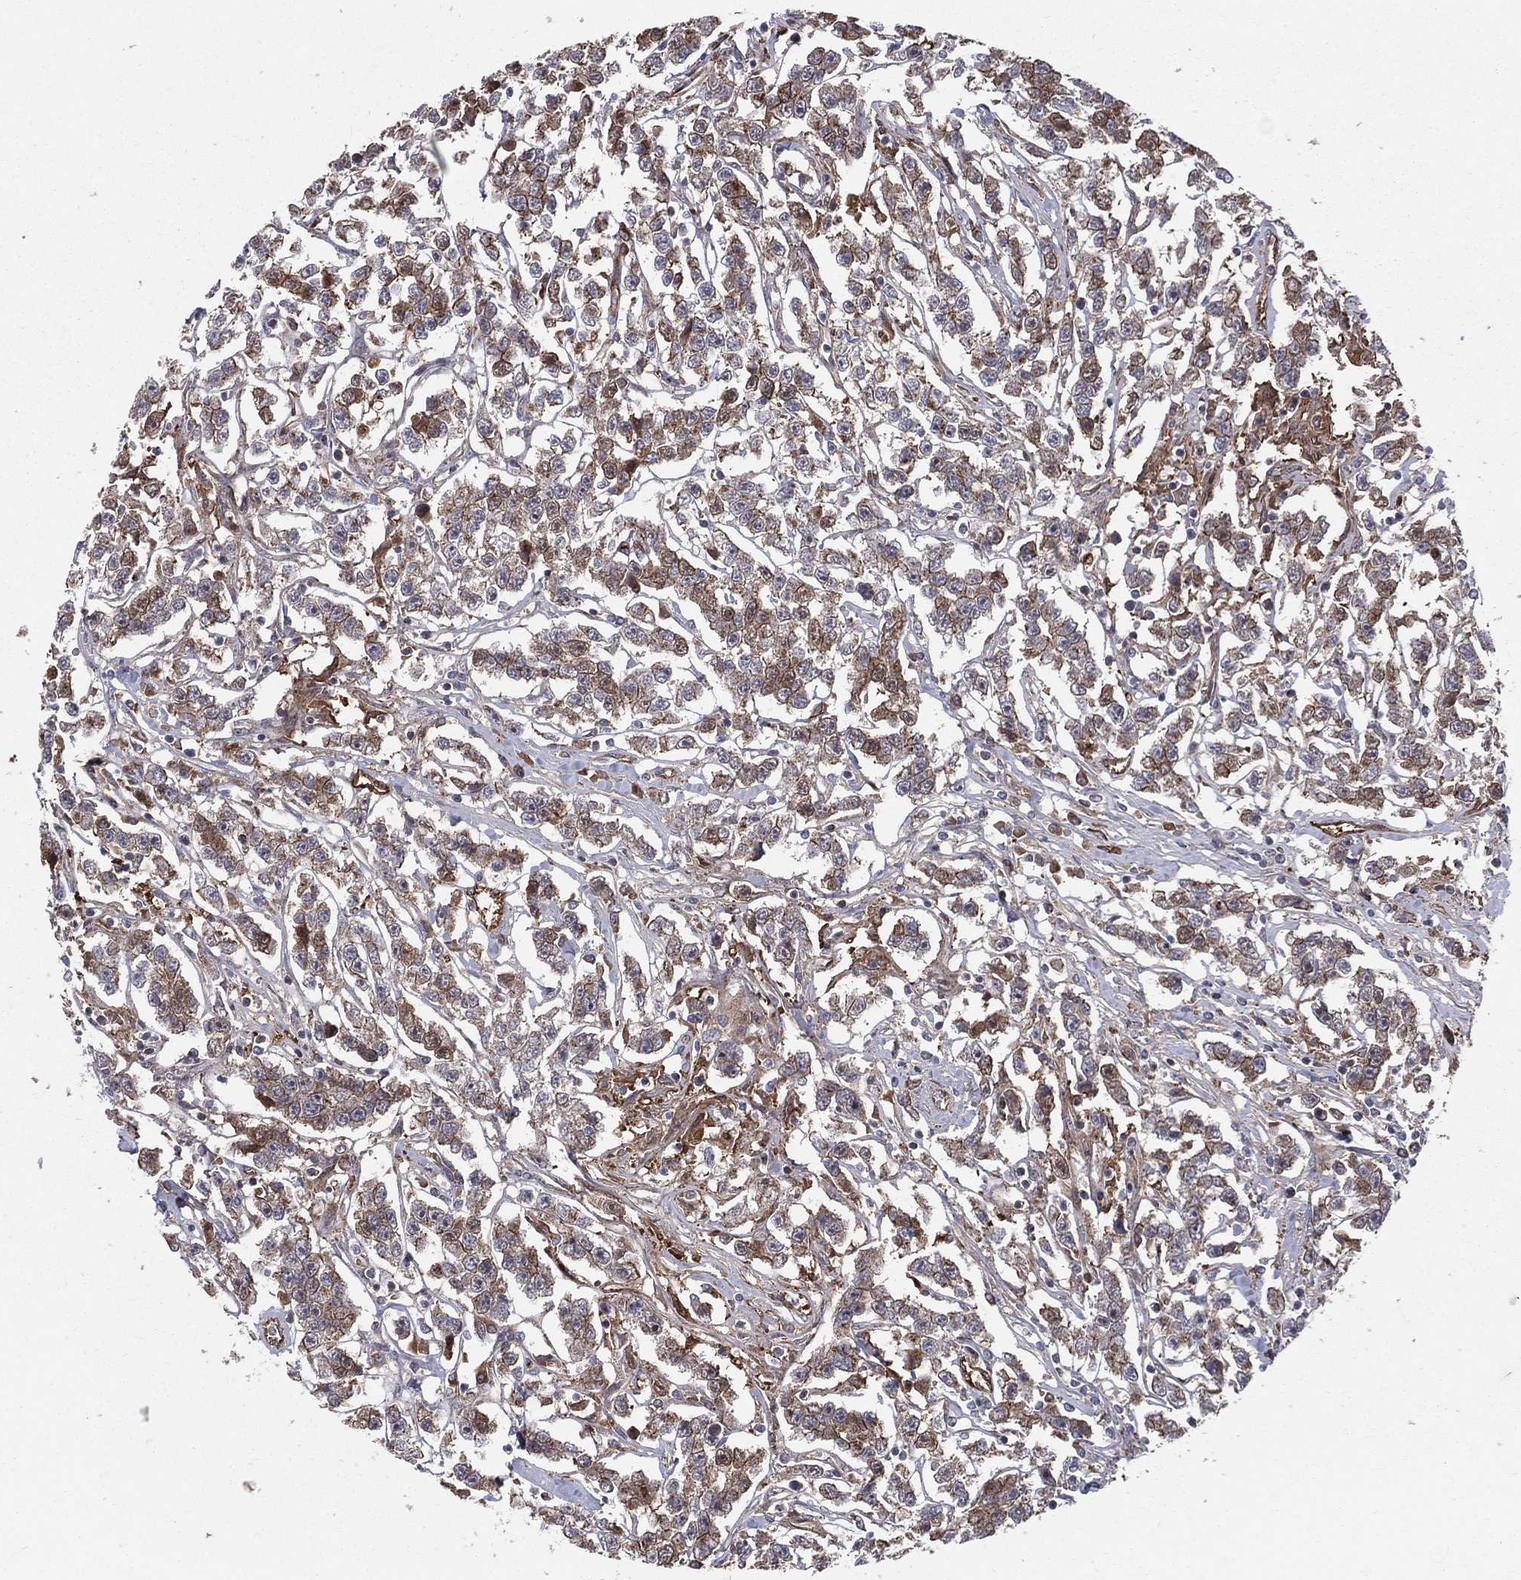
{"staining": {"intensity": "strong", "quantity": ">75%", "location": "cytoplasmic/membranous"}, "tissue": "testis cancer", "cell_type": "Tumor cells", "image_type": "cancer", "snomed": [{"axis": "morphology", "description": "Seminoma, NOS"}, {"axis": "topography", "description": "Testis"}], "caption": "IHC micrograph of neoplastic tissue: testis cancer (seminoma) stained using immunohistochemistry (IHC) exhibits high levels of strong protein expression localized specifically in the cytoplasmic/membranous of tumor cells, appearing as a cytoplasmic/membranous brown color.", "gene": "ENTPD1", "patient": {"sex": "male", "age": 59}}